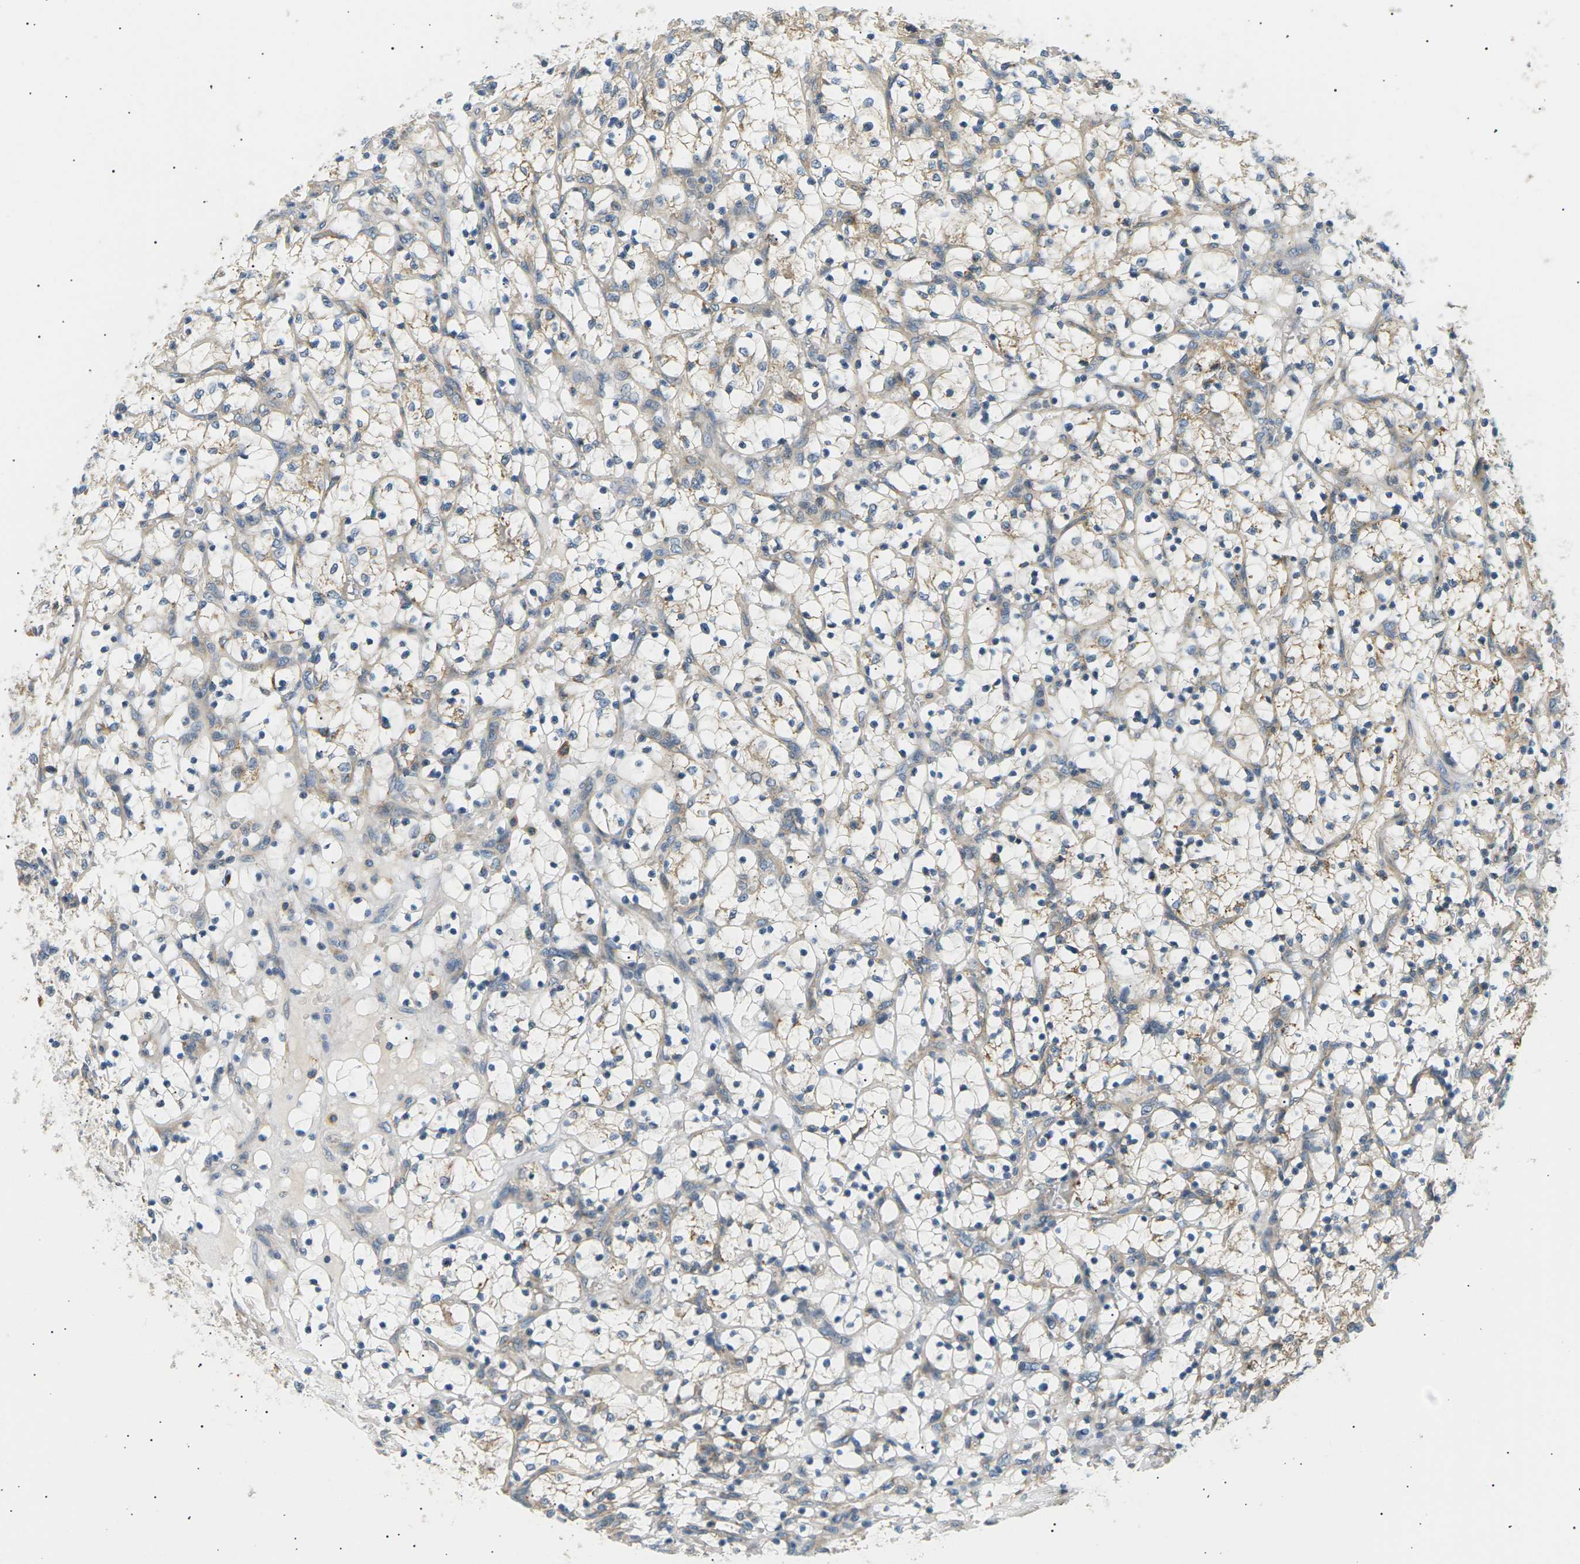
{"staining": {"intensity": "weak", "quantity": "<25%", "location": "cytoplasmic/membranous"}, "tissue": "renal cancer", "cell_type": "Tumor cells", "image_type": "cancer", "snomed": [{"axis": "morphology", "description": "Adenocarcinoma, NOS"}, {"axis": "topography", "description": "Kidney"}], "caption": "High power microscopy histopathology image of an immunohistochemistry micrograph of adenocarcinoma (renal), revealing no significant expression in tumor cells. The staining is performed using DAB (3,3'-diaminobenzidine) brown chromogen with nuclei counter-stained in using hematoxylin.", "gene": "TBC1D8", "patient": {"sex": "female", "age": 69}}